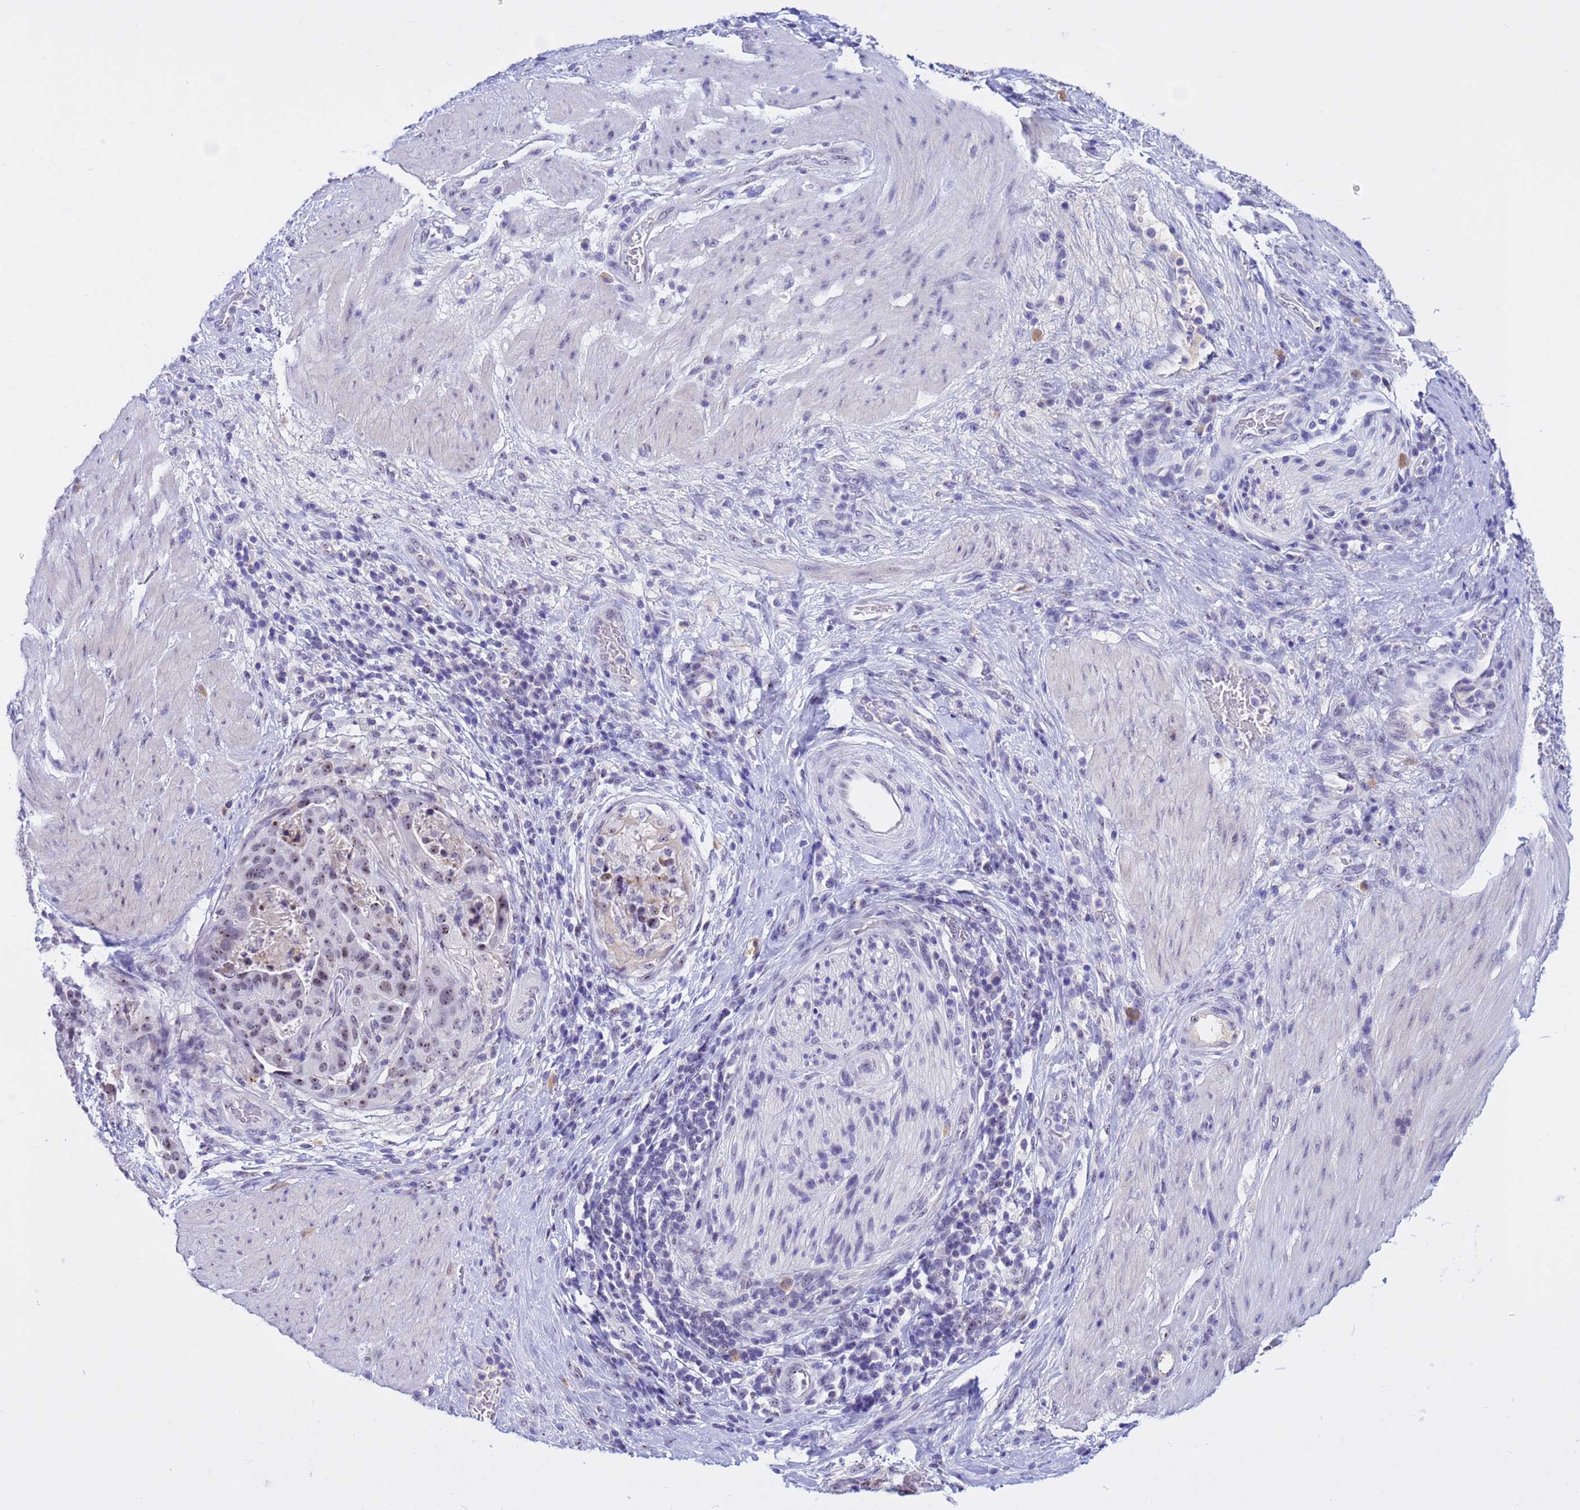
{"staining": {"intensity": "weak", "quantity": "25%-75%", "location": "nuclear"}, "tissue": "stomach cancer", "cell_type": "Tumor cells", "image_type": "cancer", "snomed": [{"axis": "morphology", "description": "Adenocarcinoma, NOS"}, {"axis": "topography", "description": "Stomach"}], "caption": "Immunohistochemical staining of stomach adenocarcinoma reveals low levels of weak nuclear staining in about 25%-75% of tumor cells. (DAB = brown stain, brightfield microscopy at high magnification).", "gene": "DMRTC2", "patient": {"sex": "male", "age": 48}}